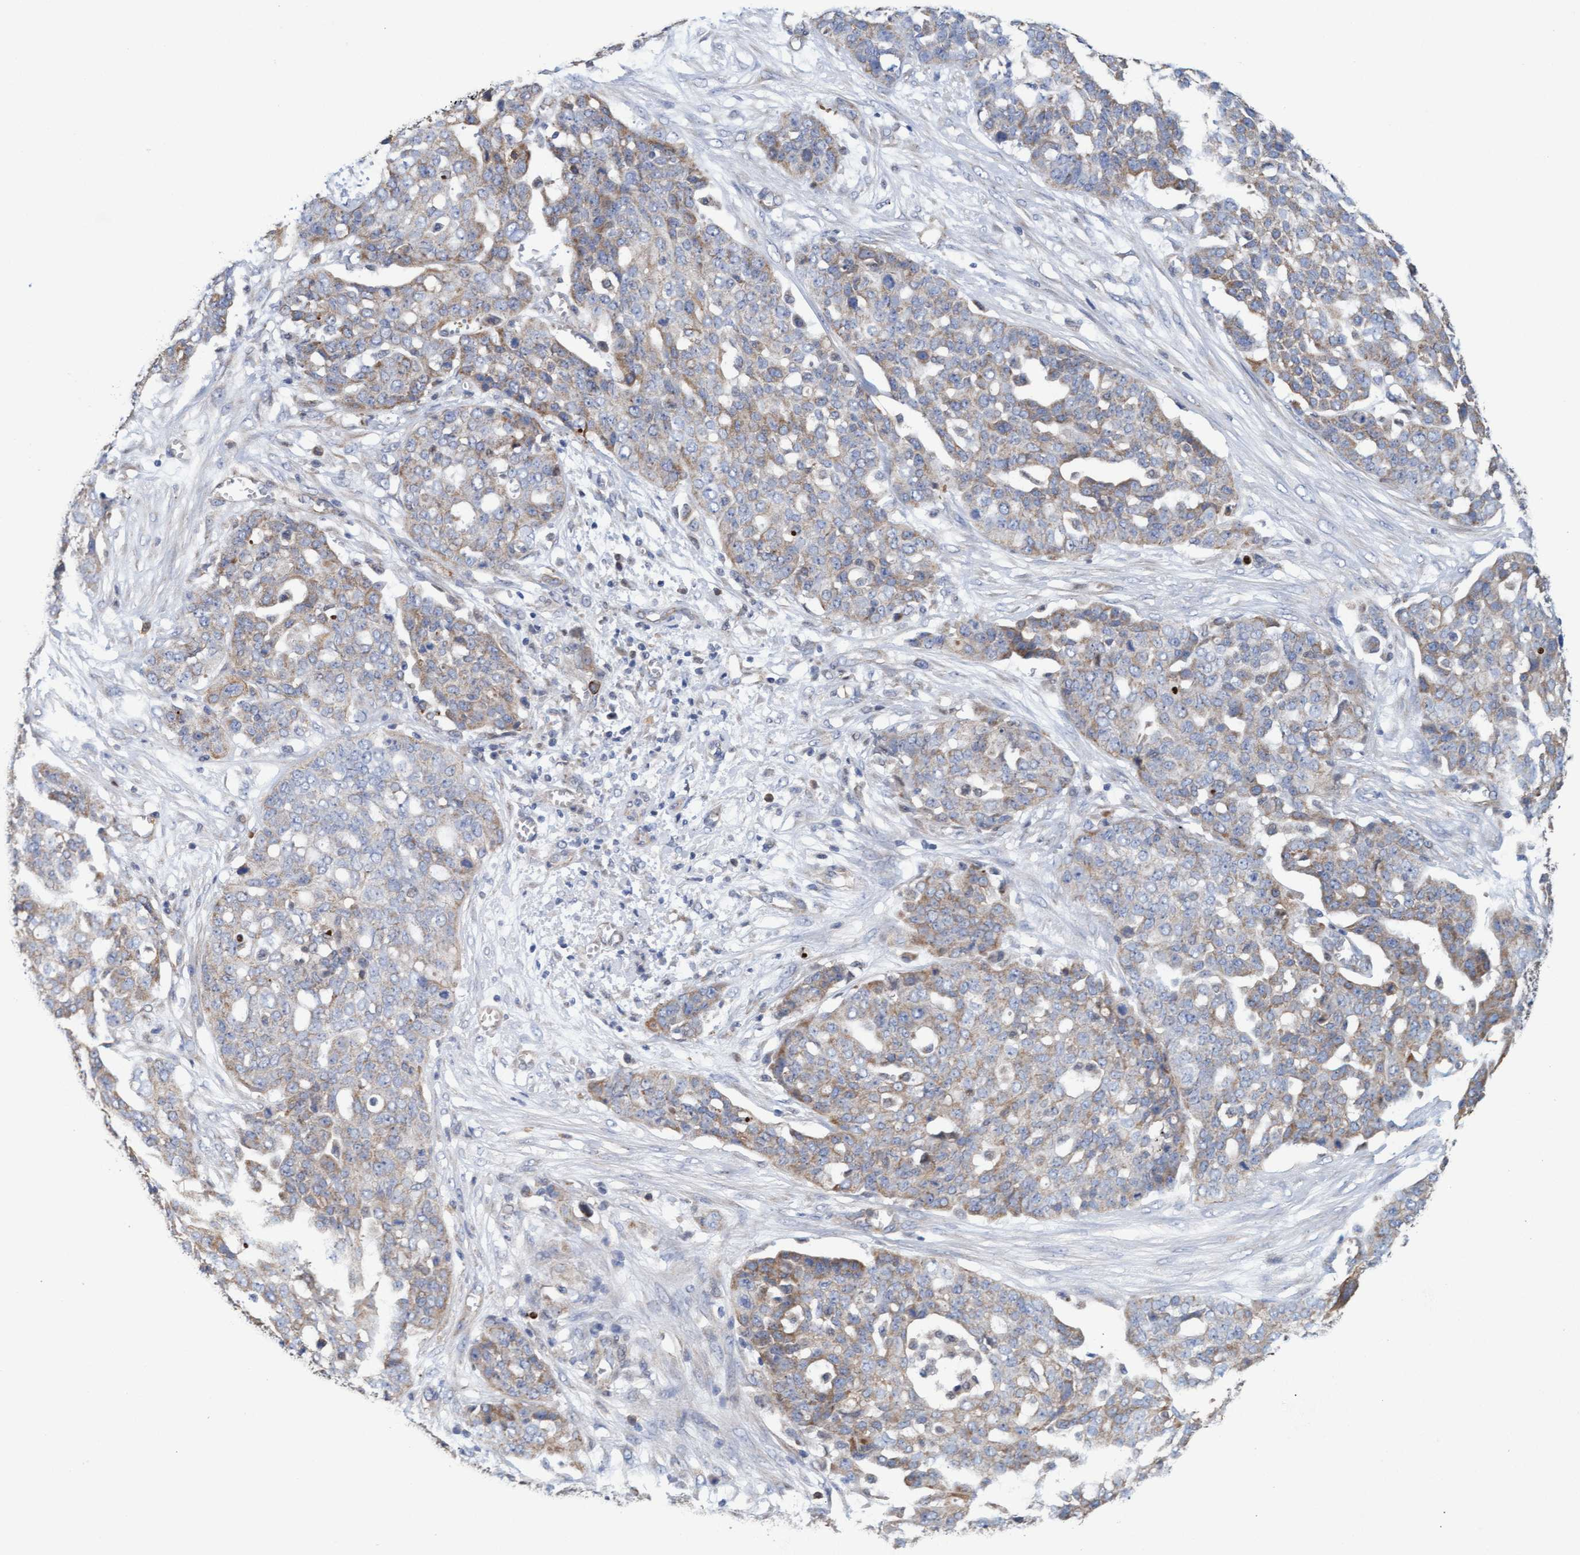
{"staining": {"intensity": "weak", "quantity": "25%-75%", "location": "cytoplasmic/membranous"}, "tissue": "ovarian cancer", "cell_type": "Tumor cells", "image_type": "cancer", "snomed": [{"axis": "morphology", "description": "Cystadenocarcinoma, serous, NOS"}, {"axis": "topography", "description": "Soft tissue"}, {"axis": "topography", "description": "Ovary"}], "caption": "Approximately 25%-75% of tumor cells in human serous cystadenocarcinoma (ovarian) show weak cytoplasmic/membranous protein staining as visualized by brown immunohistochemical staining.", "gene": "MRPL38", "patient": {"sex": "female", "age": 57}}